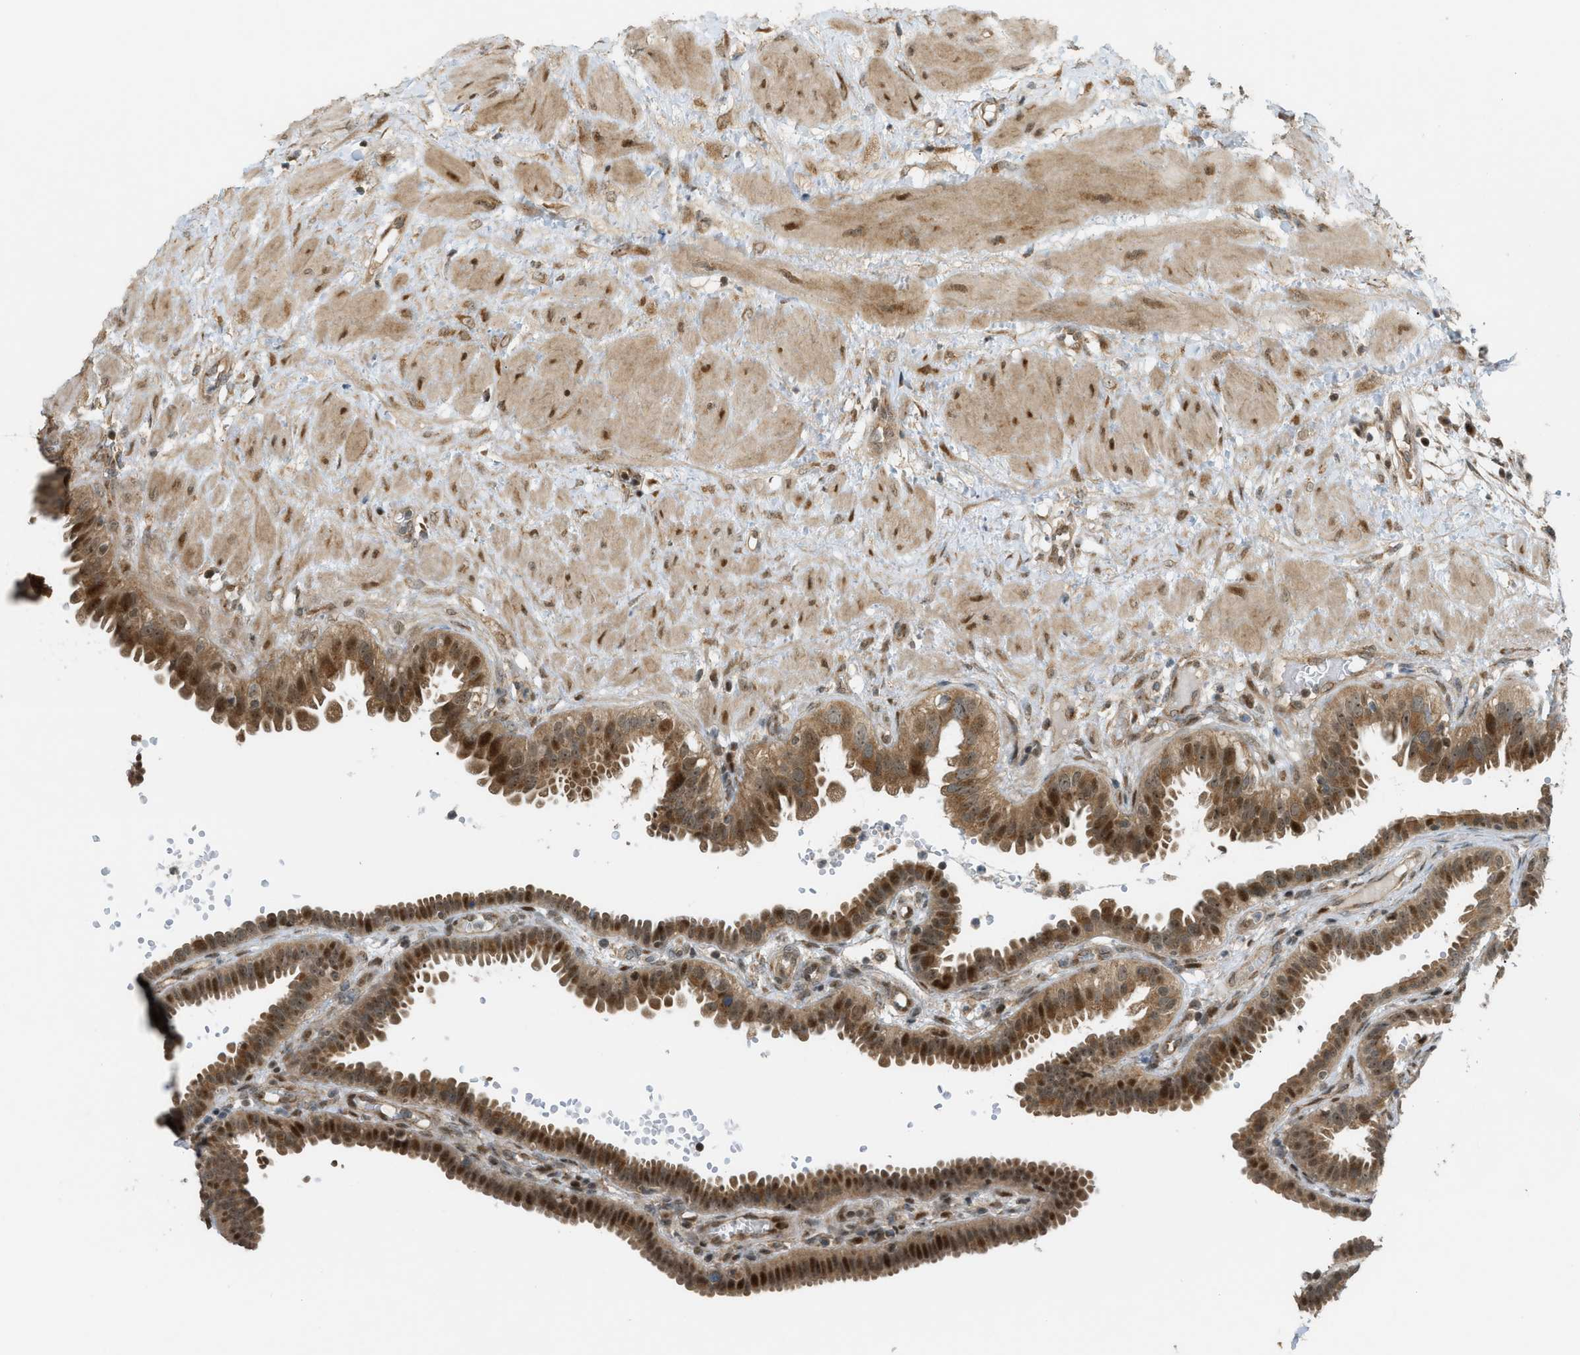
{"staining": {"intensity": "strong", "quantity": ">75%", "location": "cytoplasmic/membranous,nuclear"}, "tissue": "fallopian tube", "cell_type": "Glandular cells", "image_type": "normal", "snomed": [{"axis": "morphology", "description": "Normal tissue, NOS"}, {"axis": "topography", "description": "Fallopian tube"}, {"axis": "topography", "description": "Placenta"}], "caption": "The micrograph shows a brown stain indicating the presence of a protein in the cytoplasmic/membranous,nuclear of glandular cells in fallopian tube. Using DAB (3,3'-diaminobenzidine) (brown) and hematoxylin (blue) stains, captured at high magnification using brightfield microscopy.", "gene": "CCDC186", "patient": {"sex": "female", "age": 34}}